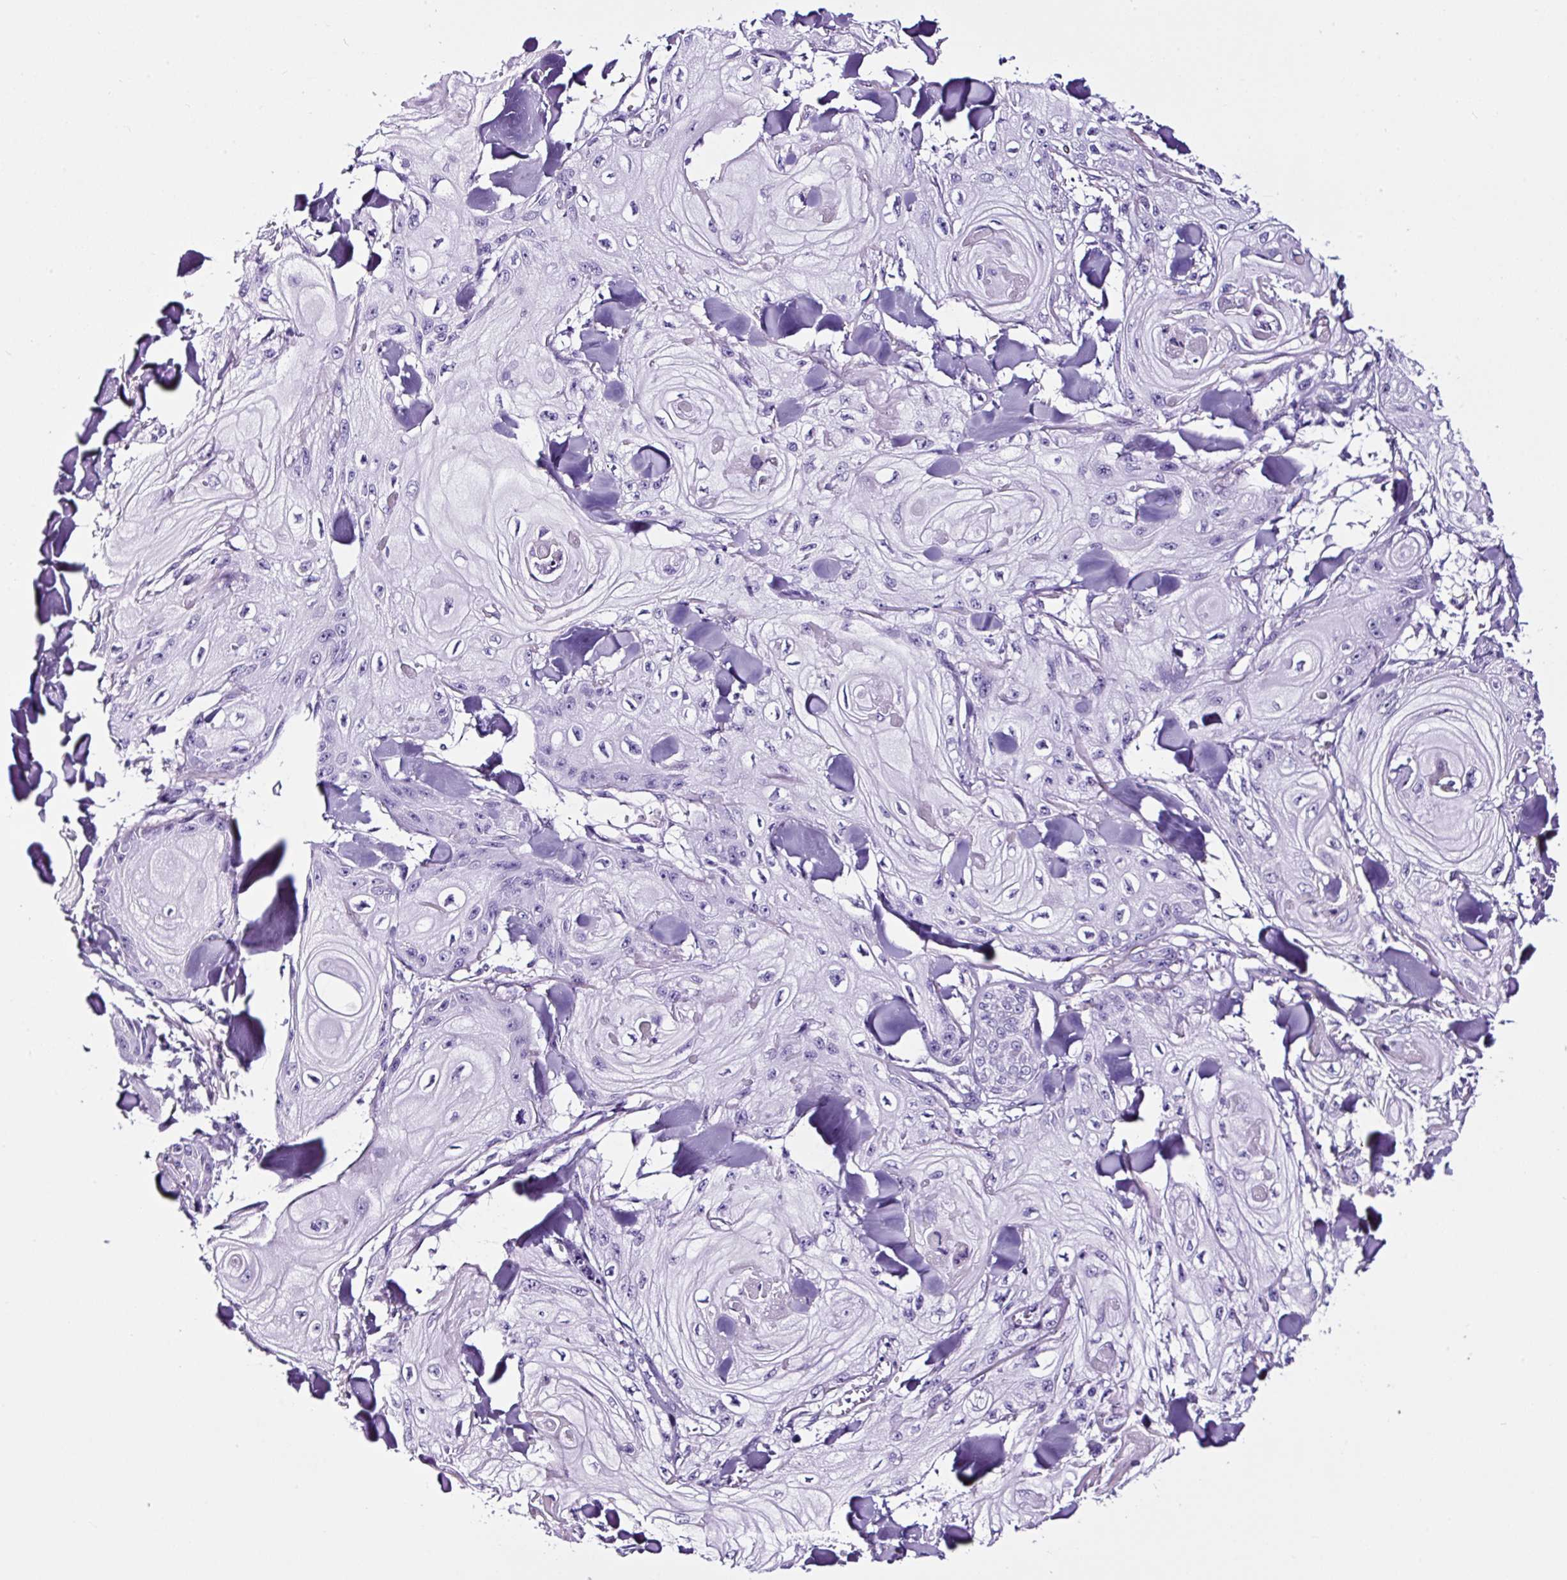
{"staining": {"intensity": "negative", "quantity": "none", "location": "none"}, "tissue": "skin cancer", "cell_type": "Tumor cells", "image_type": "cancer", "snomed": [{"axis": "morphology", "description": "Squamous cell carcinoma, NOS"}, {"axis": "topography", "description": "Skin"}], "caption": "The image reveals no significant expression in tumor cells of skin squamous cell carcinoma.", "gene": "TAFA3", "patient": {"sex": "male", "age": 74}}